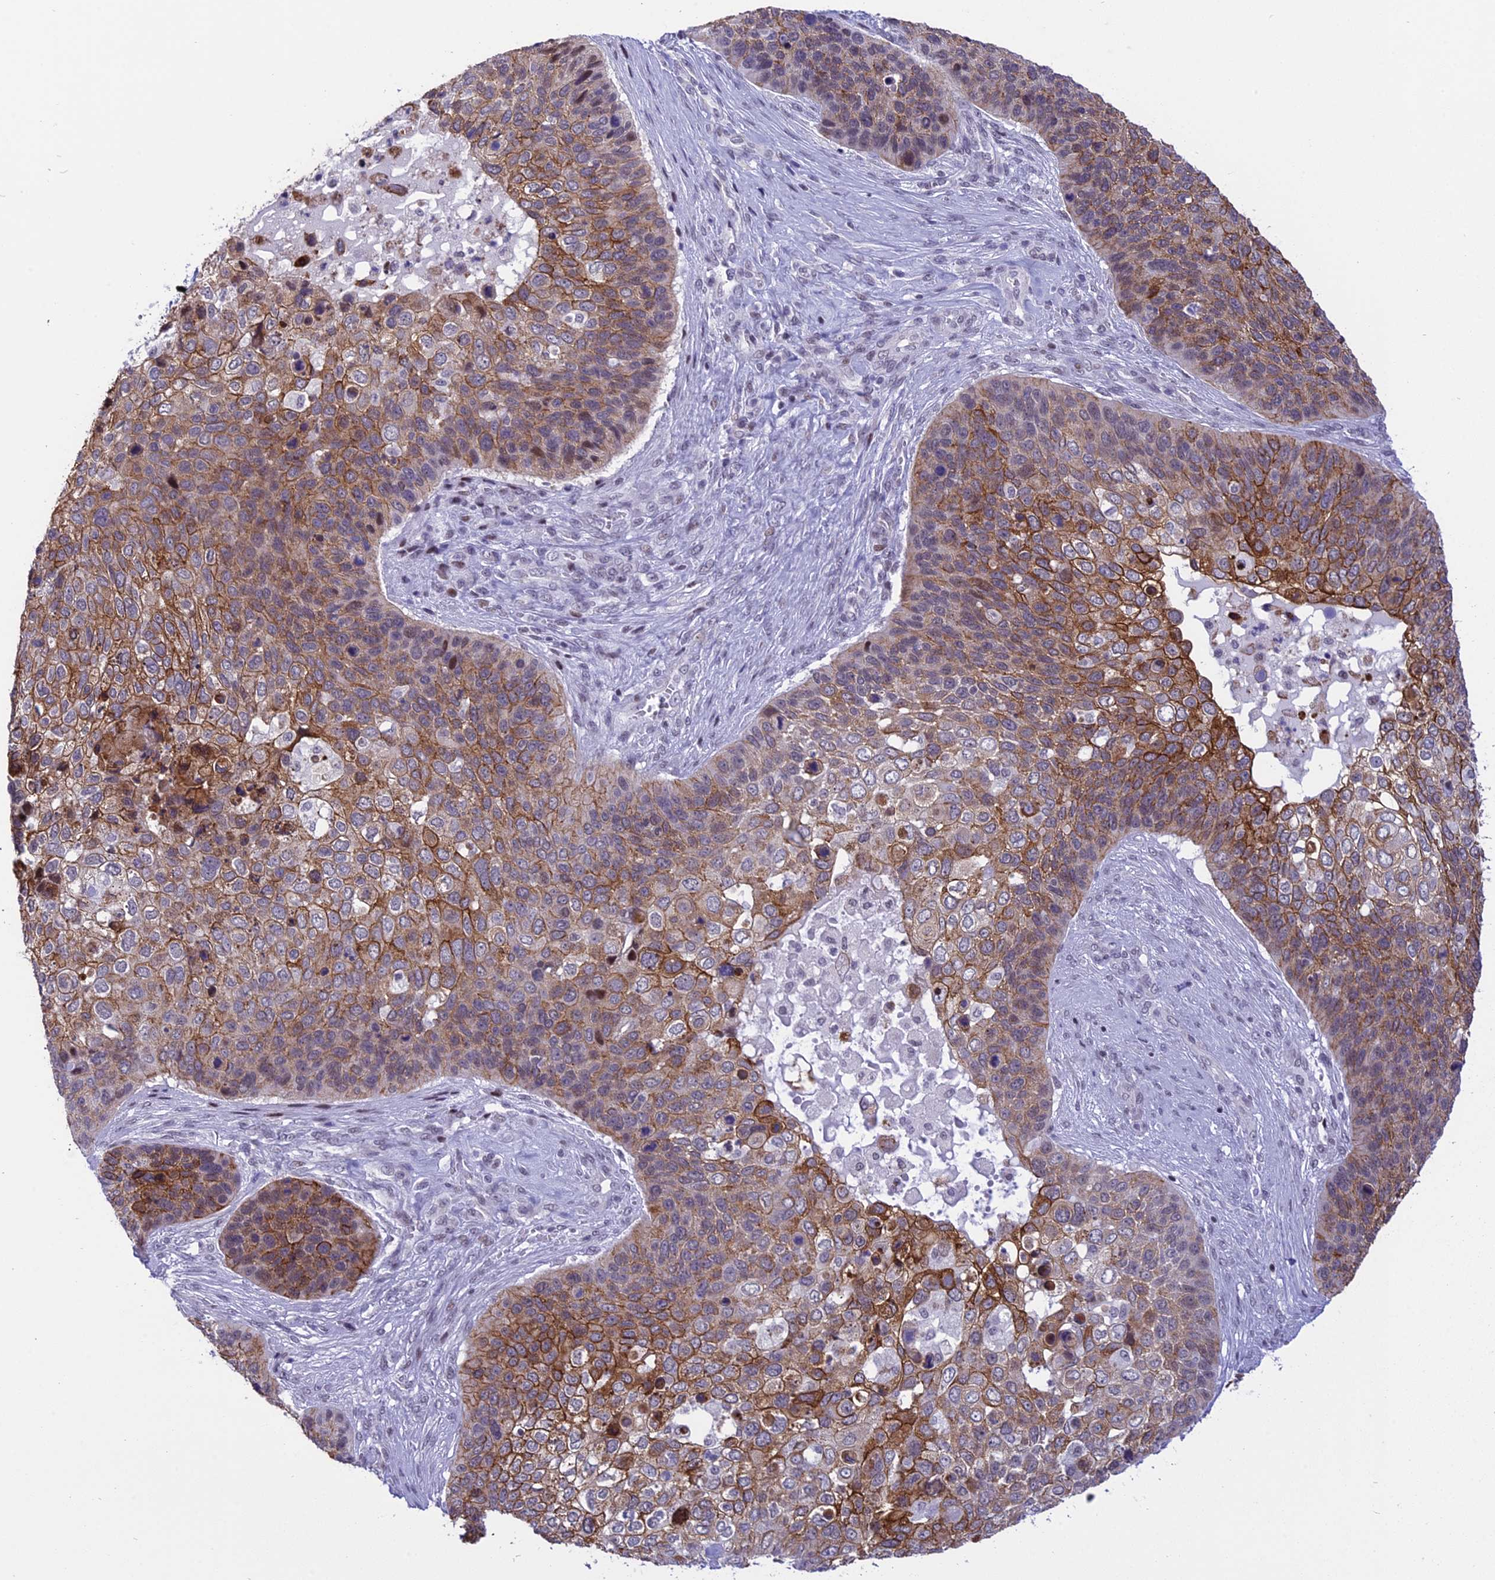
{"staining": {"intensity": "moderate", "quantity": ">75%", "location": "cytoplasmic/membranous"}, "tissue": "skin cancer", "cell_type": "Tumor cells", "image_type": "cancer", "snomed": [{"axis": "morphology", "description": "Basal cell carcinoma"}, {"axis": "topography", "description": "Skin"}], "caption": "Protein expression analysis of basal cell carcinoma (skin) shows moderate cytoplasmic/membranous positivity in approximately >75% of tumor cells. Ihc stains the protein in brown and the nuclei are stained blue.", "gene": "SPIRE2", "patient": {"sex": "female", "age": 74}}